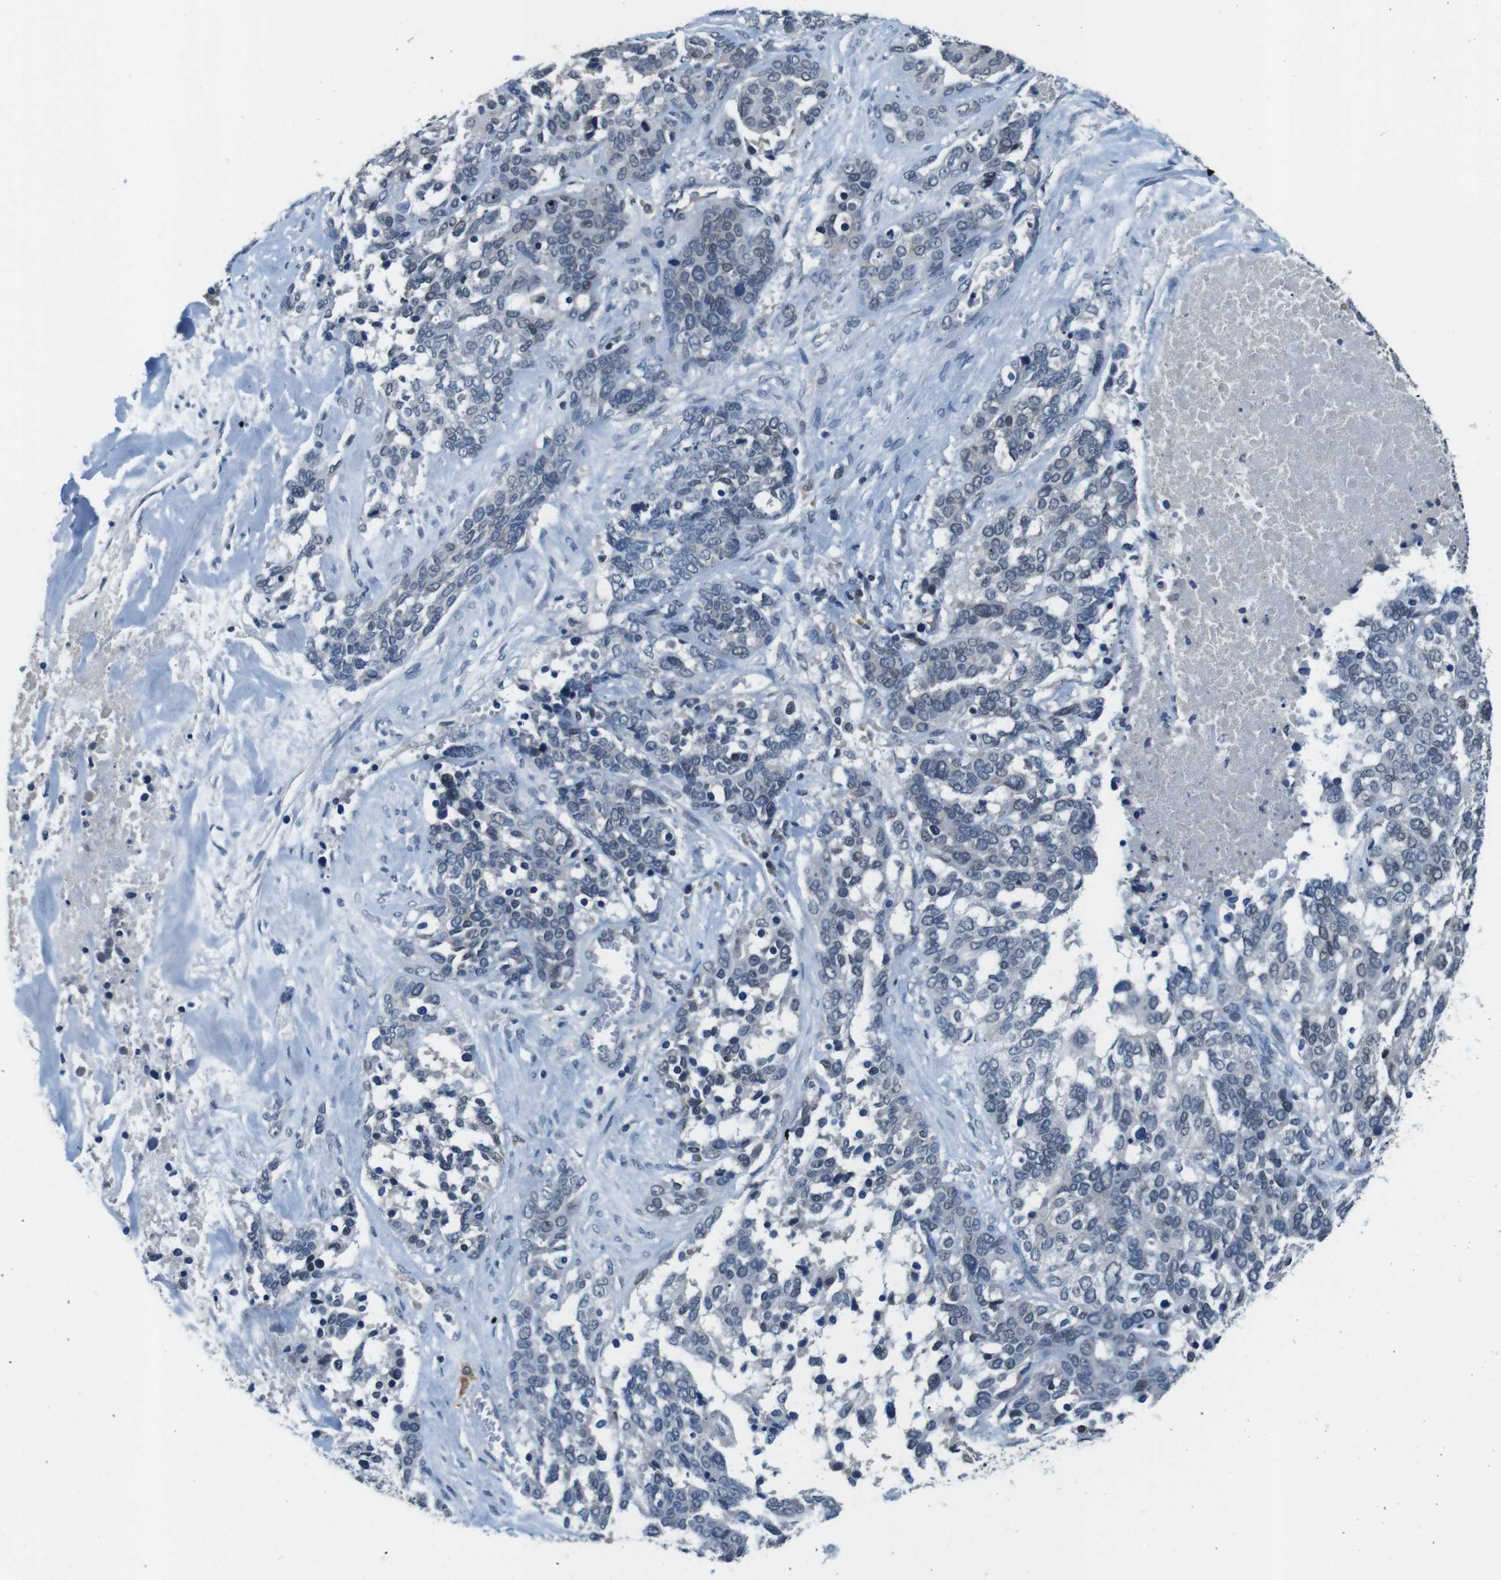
{"staining": {"intensity": "weak", "quantity": "<25%", "location": "nuclear"}, "tissue": "ovarian cancer", "cell_type": "Tumor cells", "image_type": "cancer", "snomed": [{"axis": "morphology", "description": "Cystadenocarcinoma, serous, NOS"}, {"axis": "topography", "description": "Ovary"}], "caption": "Ovarian serous cystadenocarcinoma was stained to show a protein in brown. There is no significant staining in tumor cells. Brightfield microscopy of immunohistochemistry stained with DAB (brown) and hematoxylin (blue), captured at high magnification.", "gene": "CD163L1", "patient": {"sex": "female", "age": 44}}